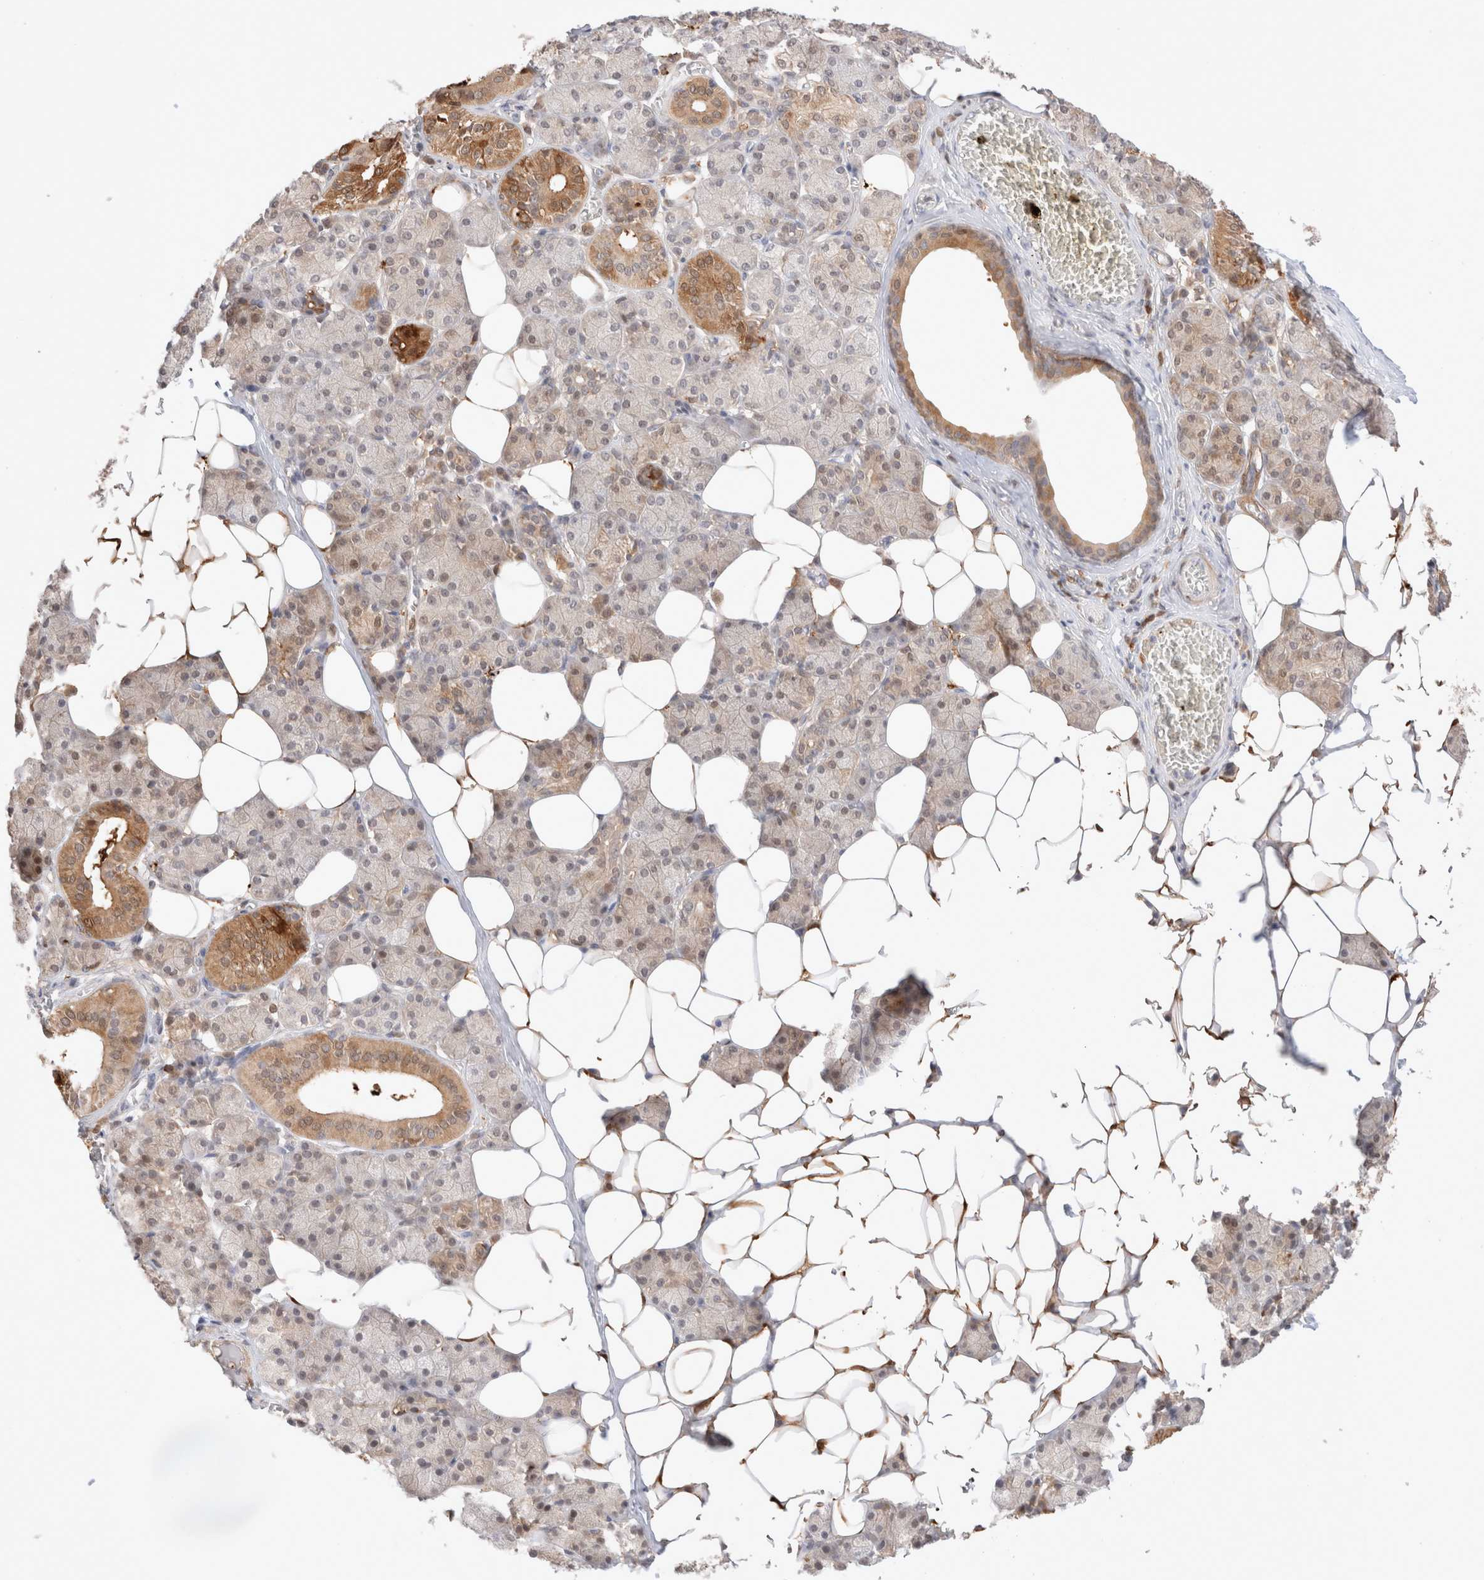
{"staining": {"intensity": "moderate", "quantity": "<25%", "location": "cytoplasmic/membranous"}, "tissue": "salivary gland", "cell_type": "Glandular cells", "image_type": "normal", "snomed": [{"axis": "morphology", "description": "Normal tissue, NOS"}, {"axis": "topography", "description": "Salivary gland"}], "caption": "A photomicrograph showing moderate cytoplasmic/membranous staining in about <25% of glandular cells in benign salivary gland, as visualized by brown immunohistochemical staining.", "gene": "STARD10", "patient": {"sex": "female", "age": 33}}